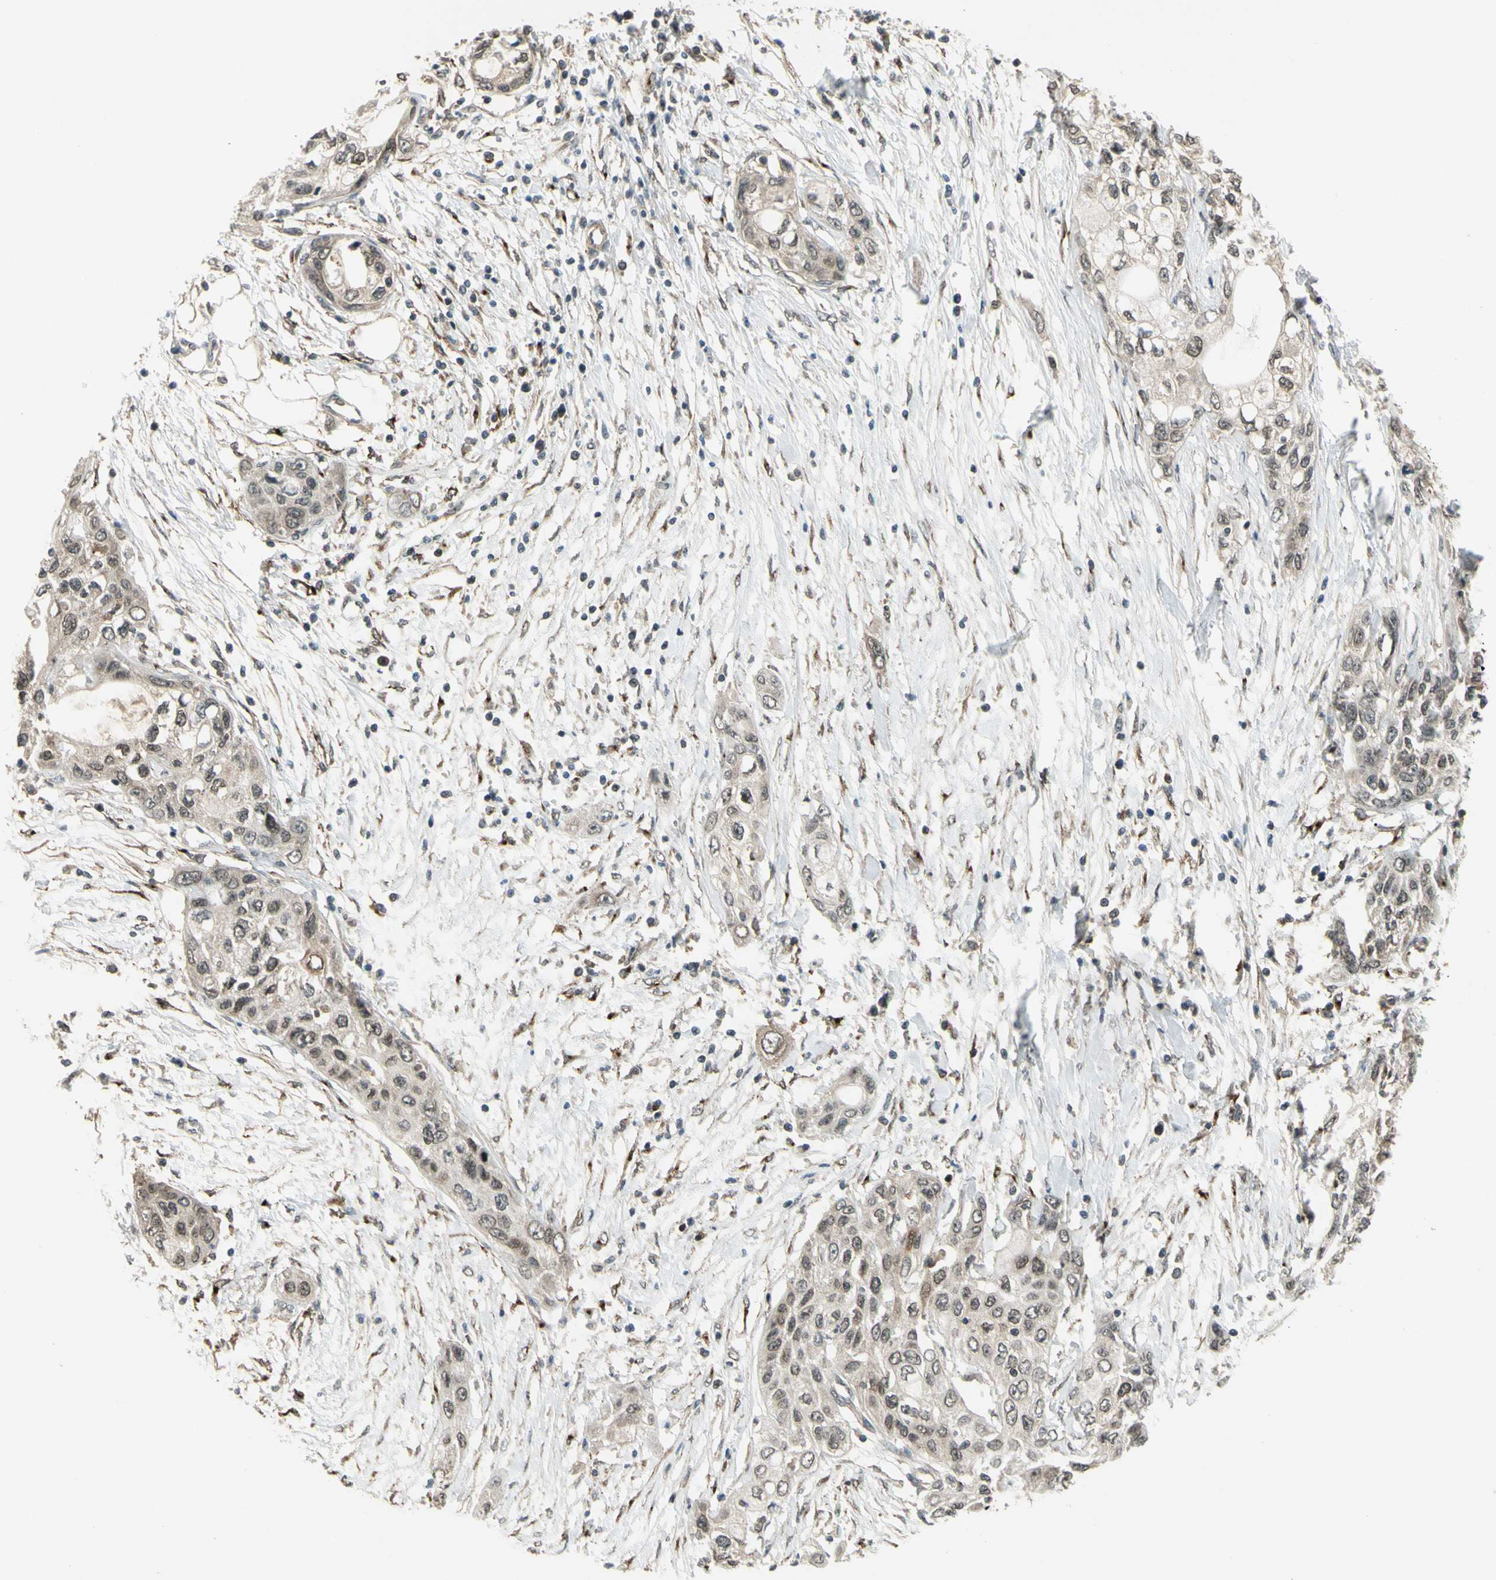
{"staining": {"intensity": "weak", "quantity": "25%-75%", "location": "nuclear"}, "tissue": "pancreatic cancer", "cell_type": "Tumor cells", "image_type": "cancer", "snomed": [{"axis": "morphology", "description": "Adenocarcinoma, NOS"}, {"axis": "topography", "description": "Pancreas"}], "caption": "A micrograph of pancreatic cancer stained for a protein reveals weak nuclear brown staining in tumor cells. (Stains: DAB in brown, nuclei in blue, Microscopy: brightfield microscopy at high magnification).", "gene": "FLII", "patient": {"sex": "female", "age": 70}}